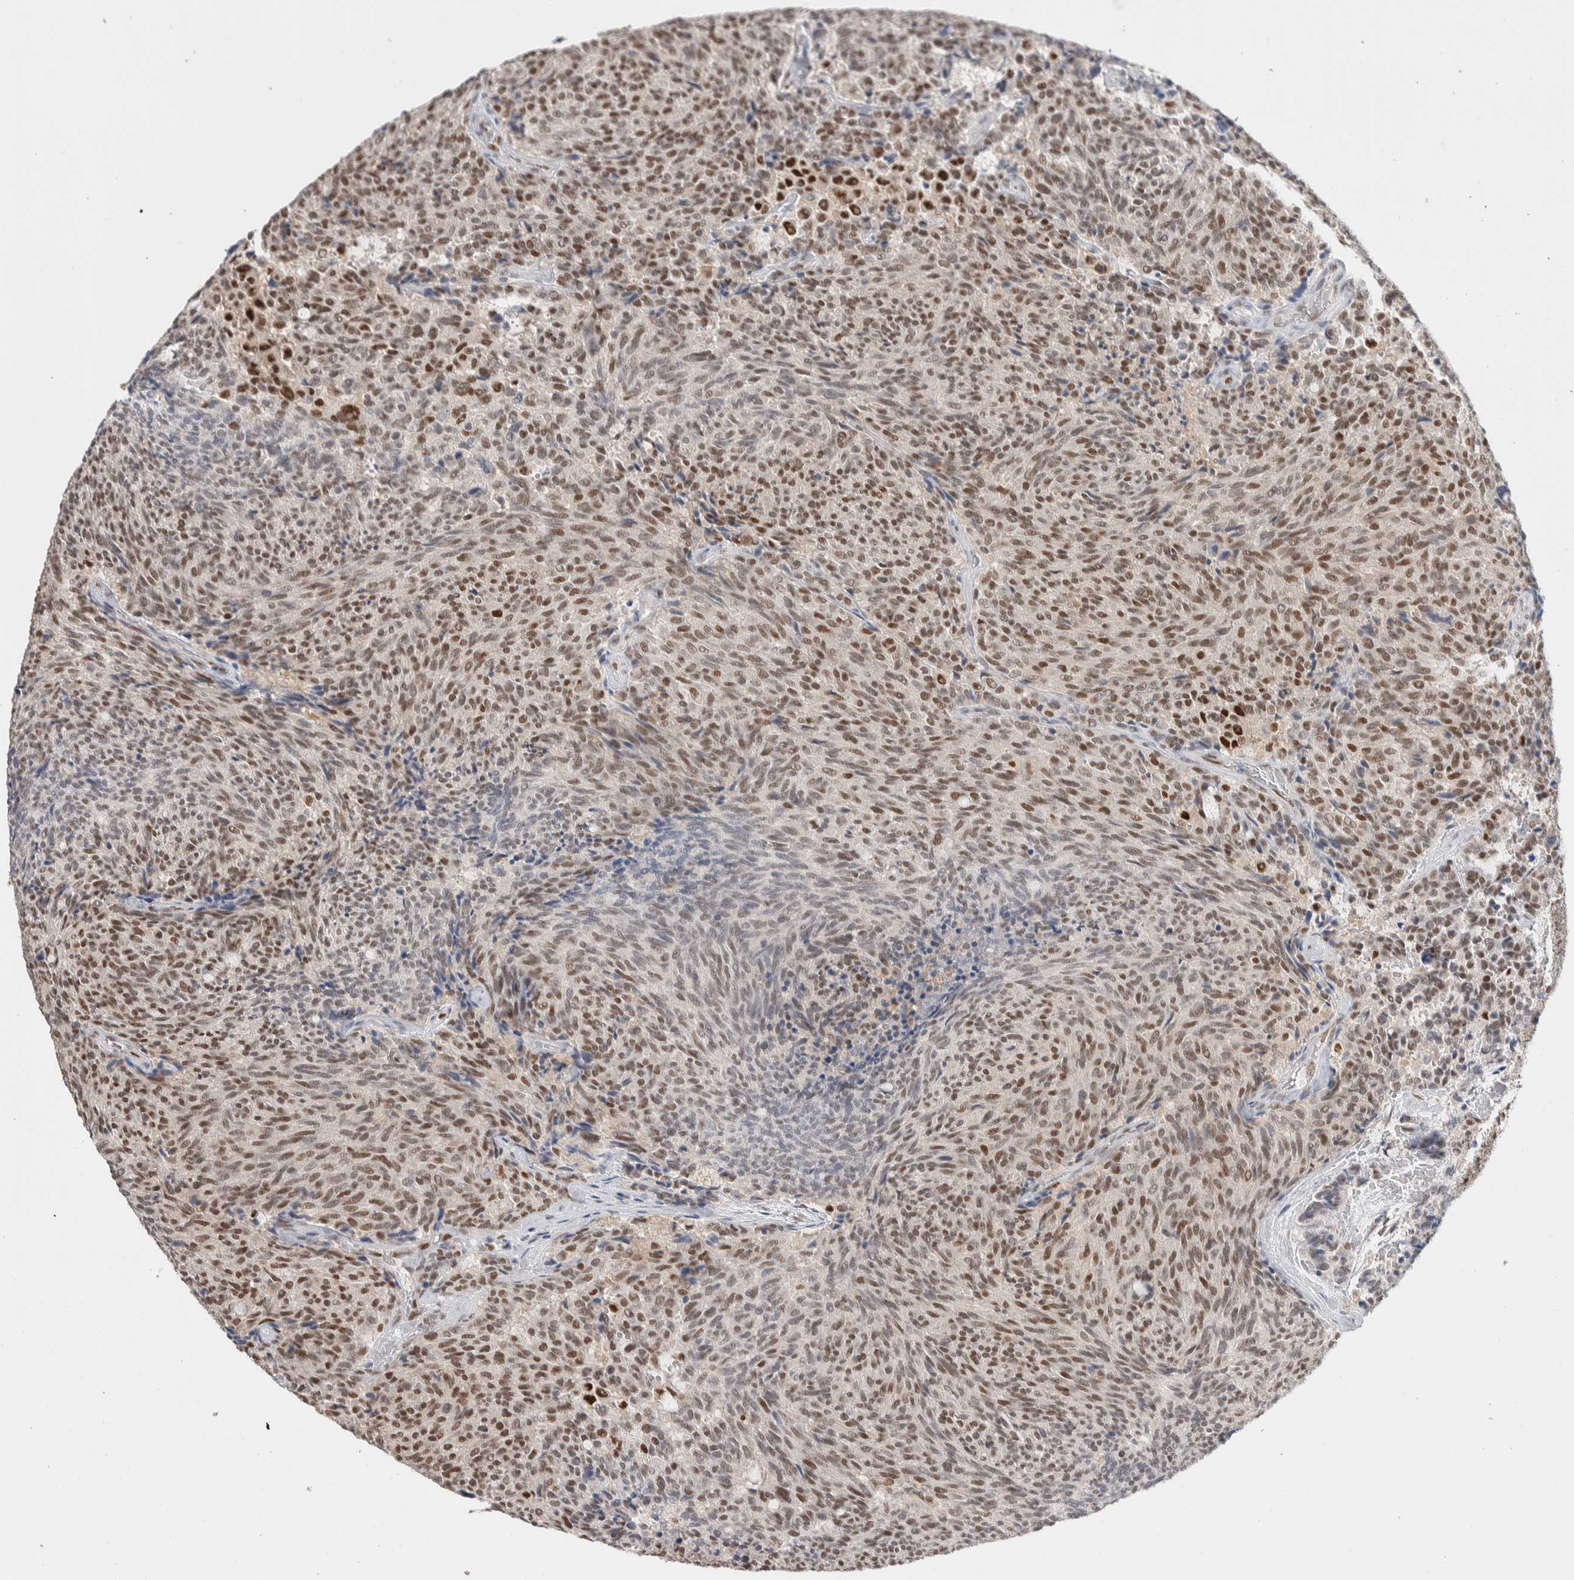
{"staining": {"intensity": "moderate", "quantity": ">75%", "location": "nuclear"}, "tissue": "carcinoid", "cell_type": "Tumor cells", "image_type": "cancer", "snomed": [{"axis": "morphology", "description": "Carcinoid, malignant, NOS"}, {"axis": "topography", "description": "Pancreas"}], "caption": "This histopathology image reveals carcinoid (malignant) stained with immunohistochemistry to label a protein in brown. The nuclear of tumor cells show moderate positivity for the protein. Nuclei are counter-stained blue.", "gene": "PRMT1", "patient": {"sex": "female", "age": 54}}